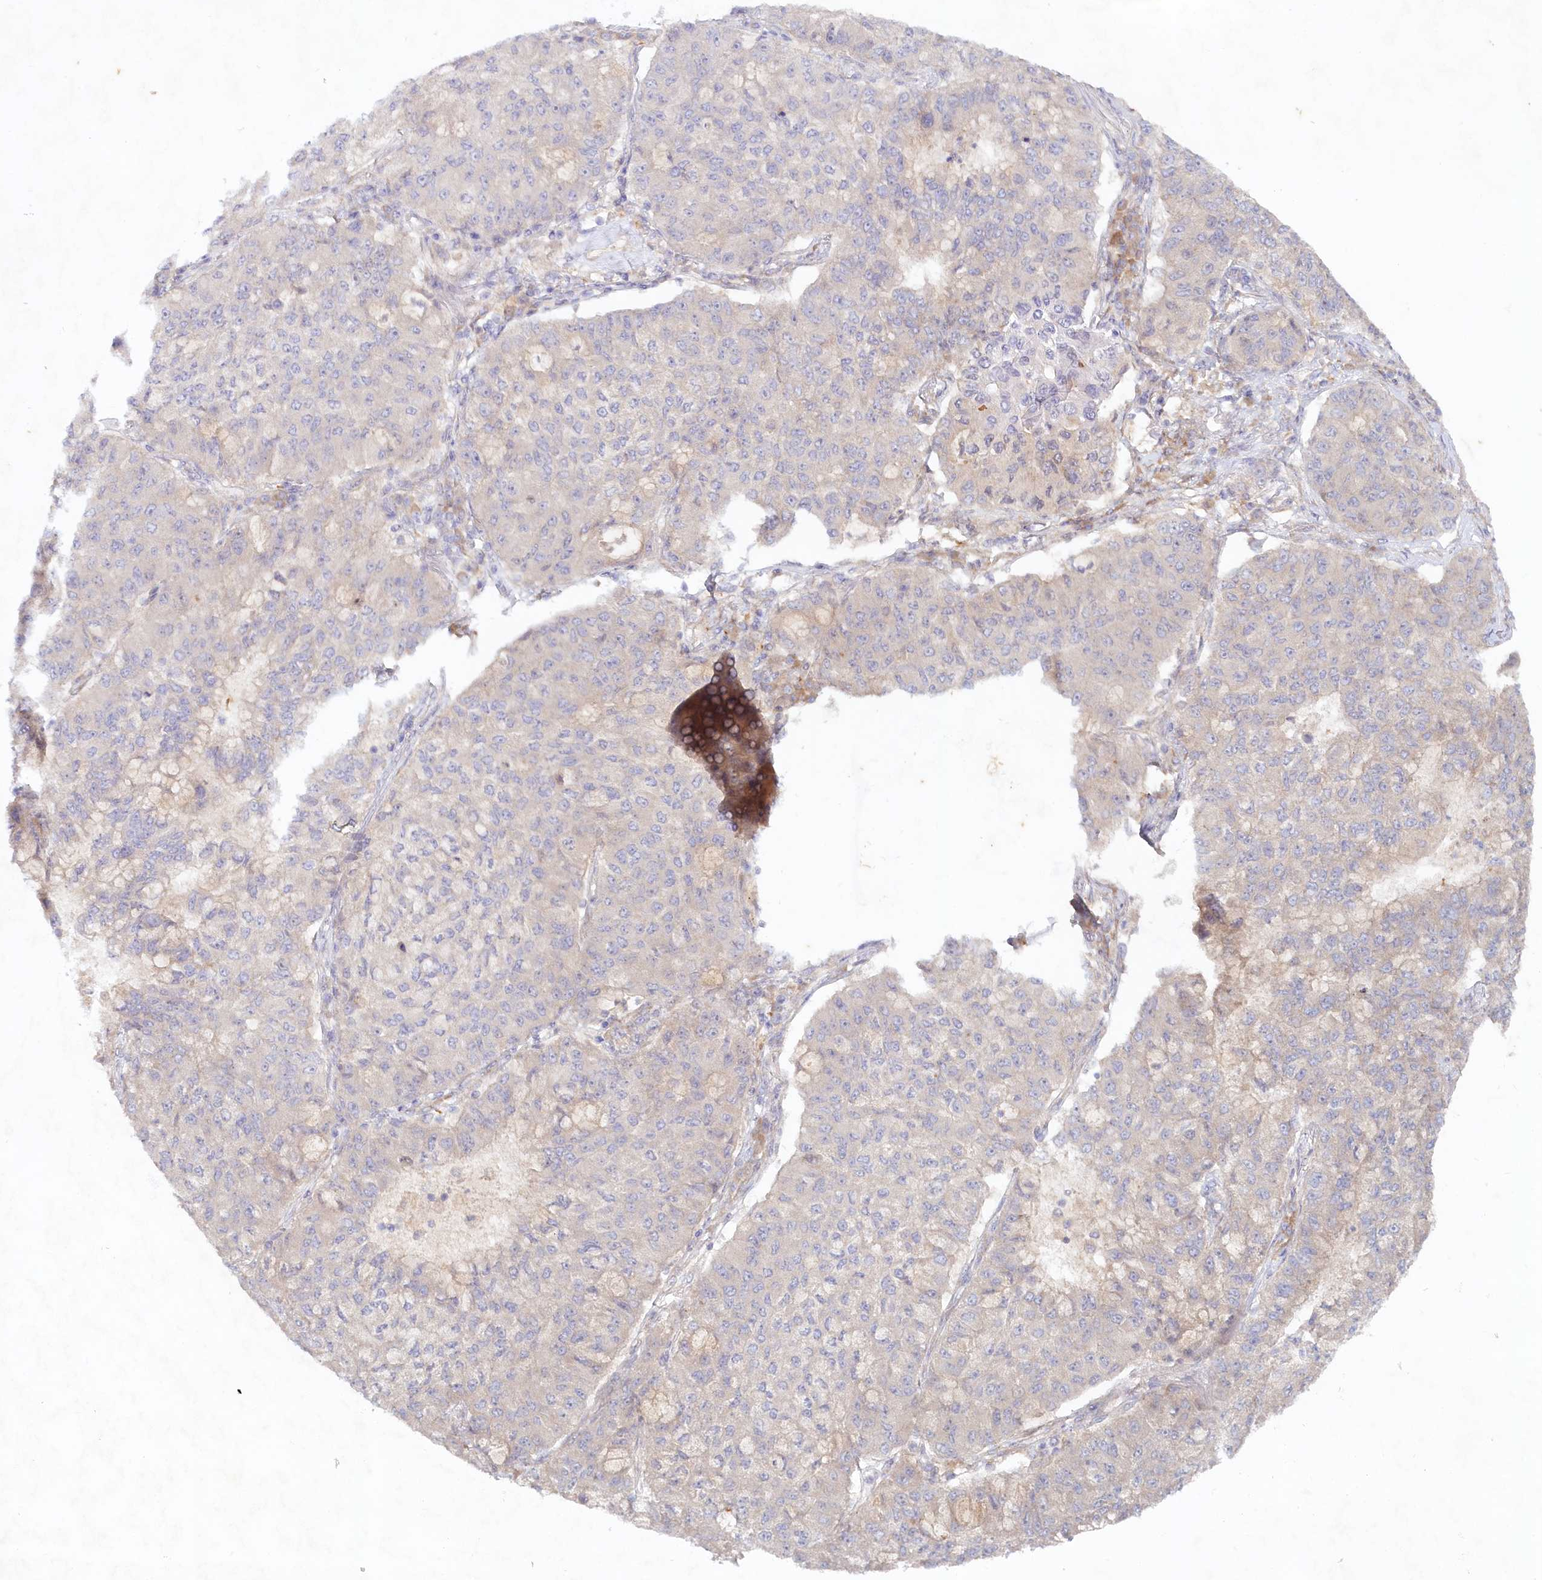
{"staining": {"intensity": "negative", "quantity": "none", "location": "none"}, "tissue": "lung cancer", "cell_type": "Tumor cells", "image_type": "cancer", "snomed": [{"axis": "morphology", "description": "Squamous cell carcinoma, NOS"}, {"axis": "topography", "description": "Lung"}], "caption": "Human lung squamous cell carcinoma stained for a protein using immunohistochemistry exhibits no staining in tumor cells.", "gene": "TNIP1", "patient": {"sex": "male", "age": 74}}